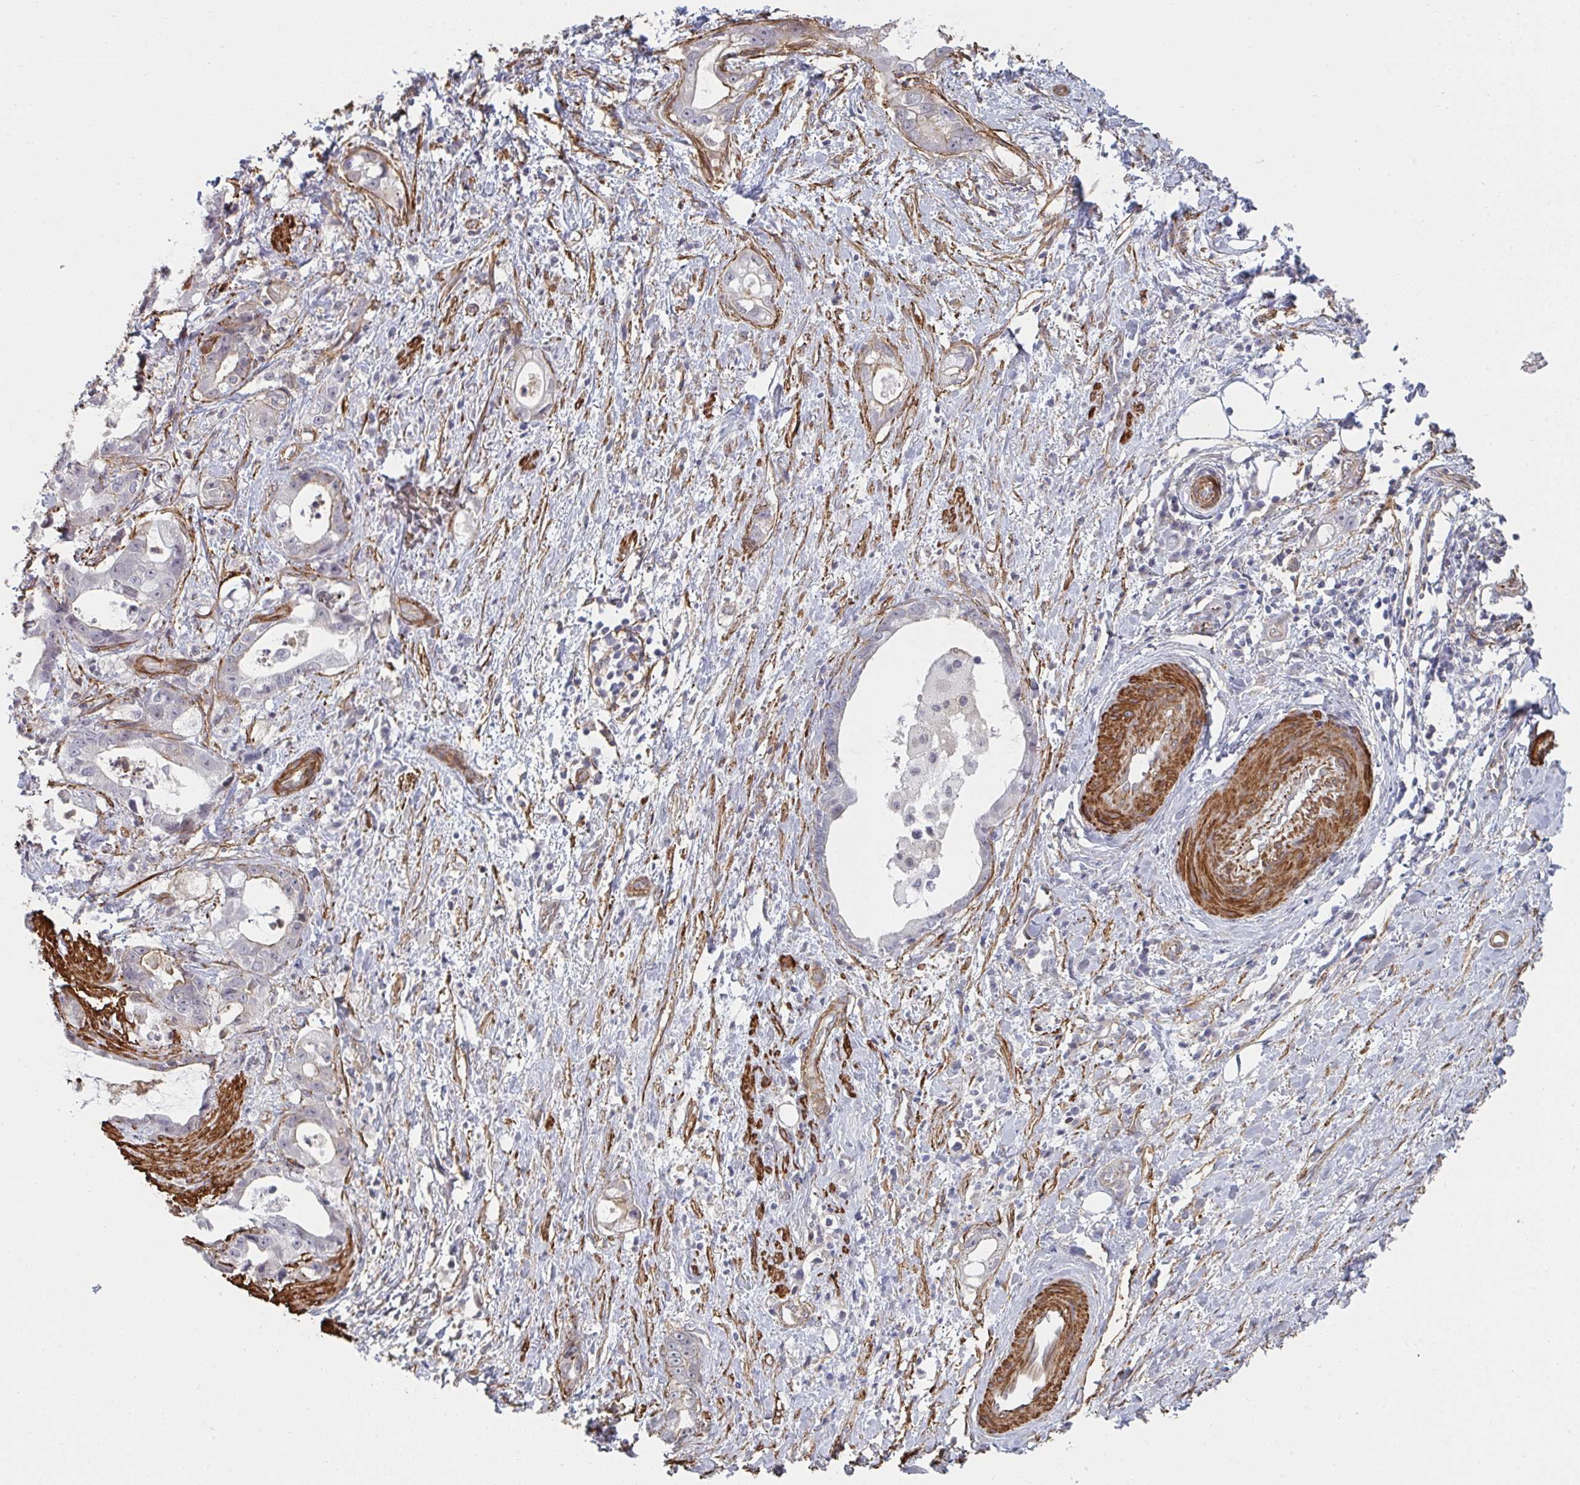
{"staining": {"intensity": "negative", "quantity": "none", "location": "none"}, "tissue": "stomach cancer", "cell_type": "Tumor cells", "image_type": "cancer", "snomed": [{"axis": "morphology", "description": "Adenocarcinoma, NOS"}, {"axis": "topography", "description": "Stomach"}], "caption": "Tumor cells show no significant staining in stomach cancer (adenocarcinoma). Brightfield microscopy of immunohistochemistry stained with DAB (3,3'-diaminobenzidine) (brown) and hematoxylin (blue), captured at high magnification.", "gene": "NEURL4", "patient": {"sex": "male", "age": 55}}